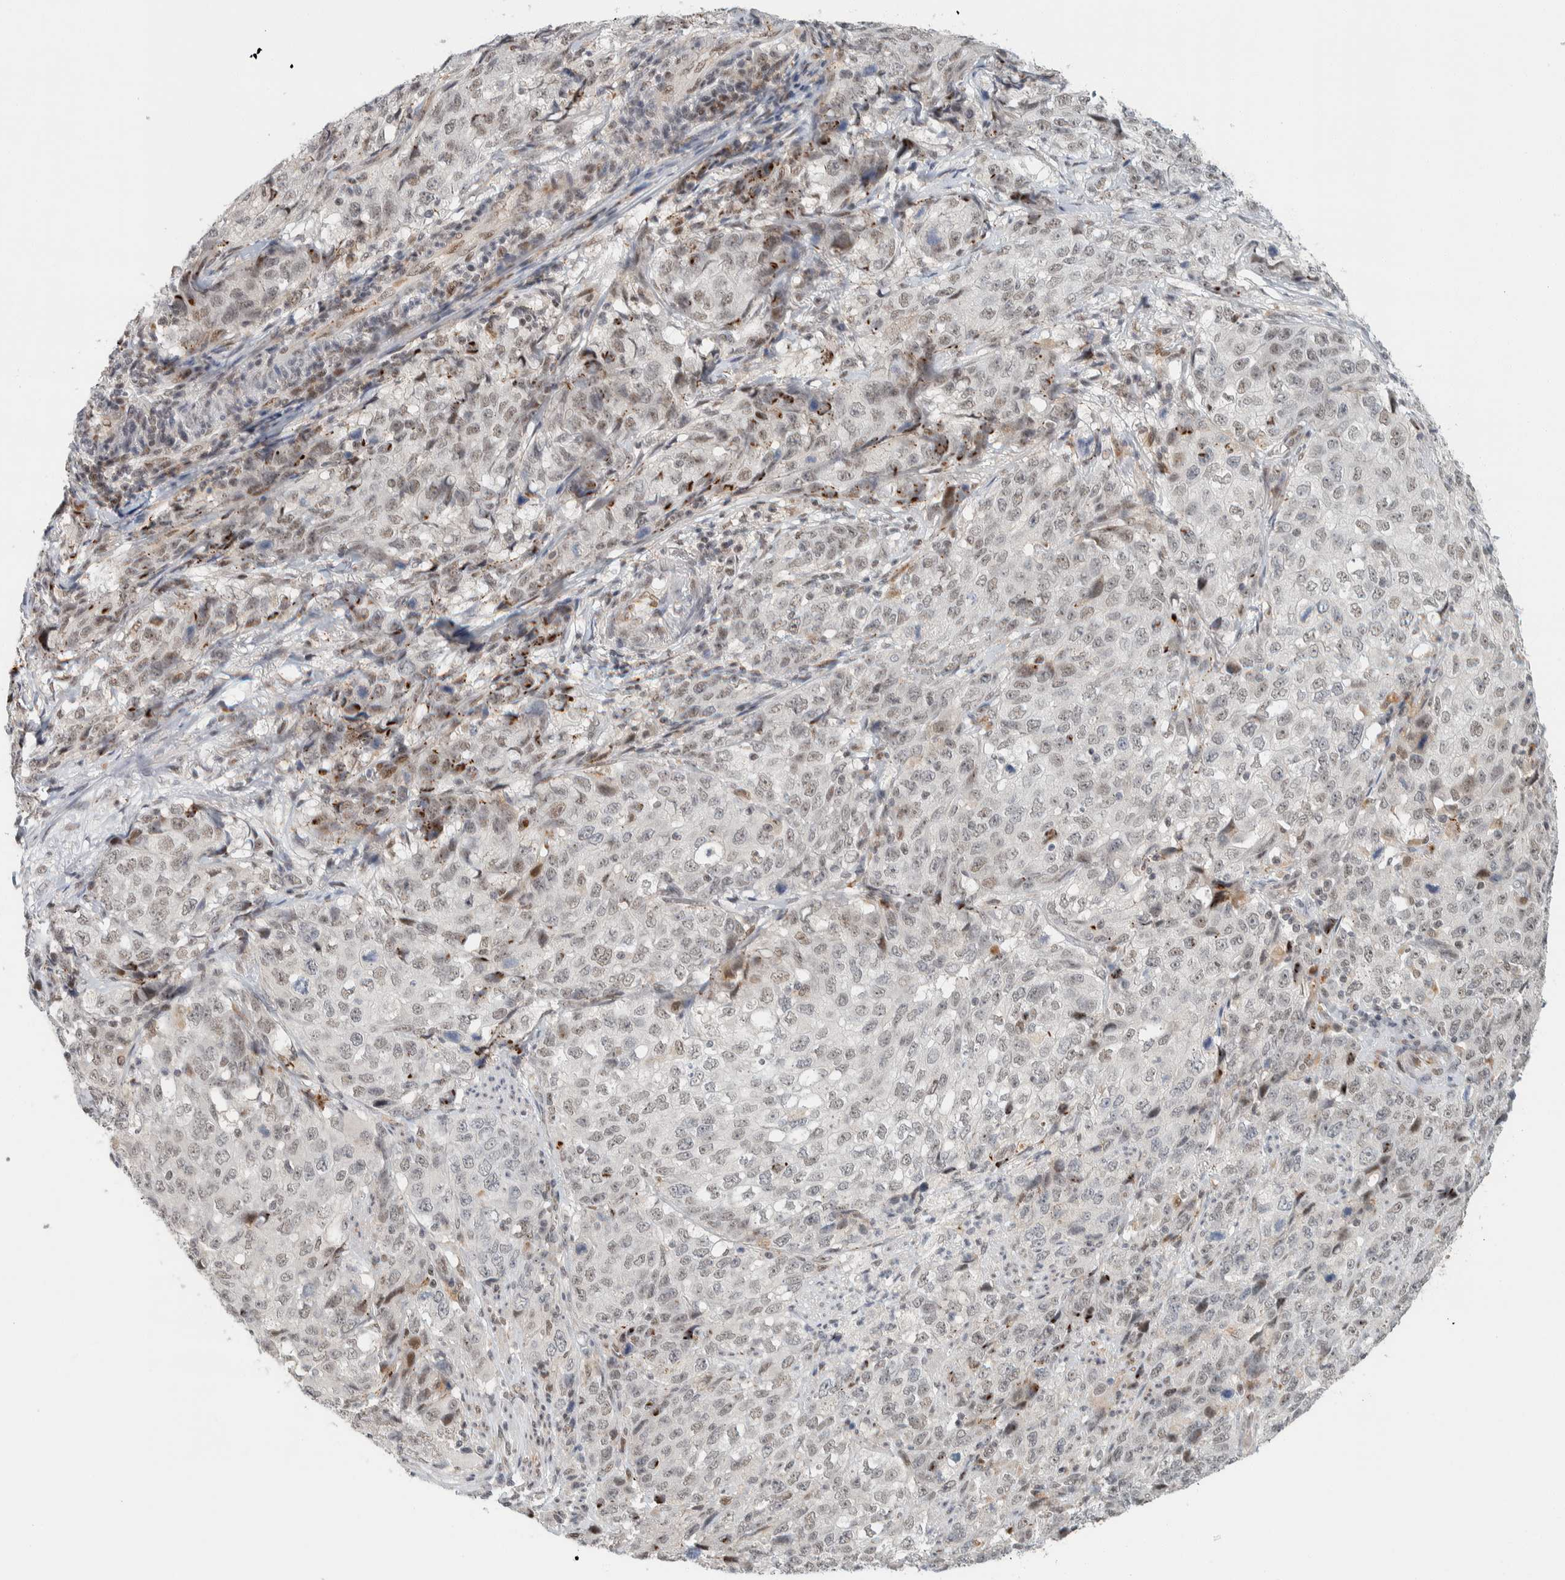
{"staining": {"intensity": "weak", "quantity": "<25%", "location": "nuclear"}, "tissue": "stomach cancer", "cell_type": "Tumor cells", "image_type": "cancer", "snomed": [{"axis": "morphology", "description": "Adenocarcinoma, NOS"}, {"axis": "topography", "description": "Stomach"}], "caption": "High magnification brightfield microscopy of stomach cancer stained with DAB (brown) and counterstained with hematoxylin (blue): tumor cells show no significant positivity.", "gene": "ZBTB2", "patient": {"sex": "male", "age": 48}}